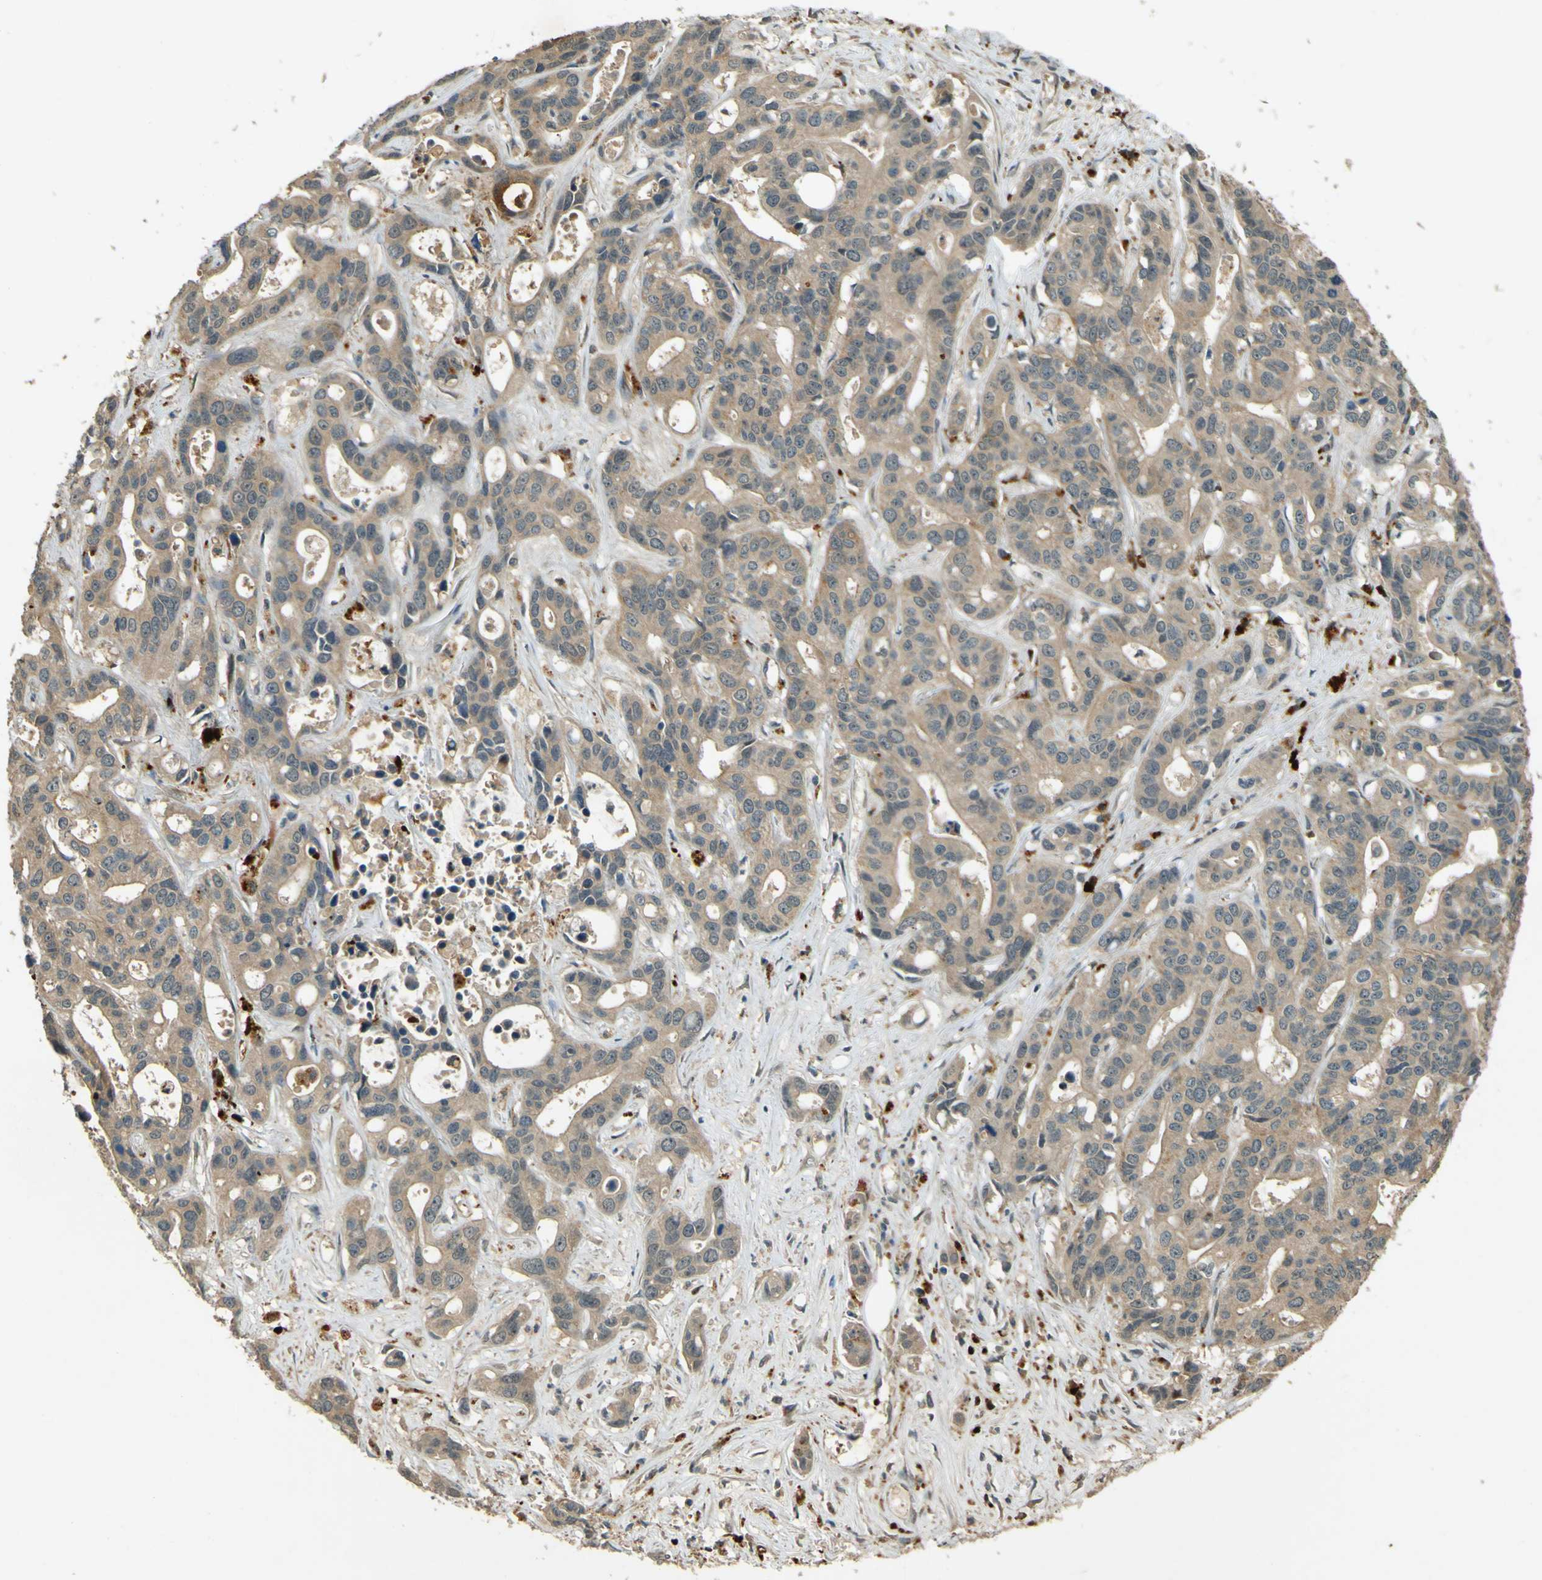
{"staining": {"intensity": "weak", "quantity": ">75%", "location": "cytoplasmic/membranous"}, "tissue": "liver cancer", "cell_type": "Tumor cells", "image_type": "cancer", "snomed": [{"axis": "morphology", "description": "Cholangiocarcinoma"}, {"axis": "topography", "description": "Liver"}], "caption": "A high-resolution photomicrograph shows IHC staining of liver cancer, which displays weak cytoplasmic/membranous expression in approximately >75% of tumor cells. The staining was performed using DAB (3,3'-diaminobenzidine) to visualize the protein expression in brown, while the nuclei were stained in blue with hematoxylin (Magnification: 20x).", "gene": "MPDZ", "patient": {"sex": "female", "age": 65}}